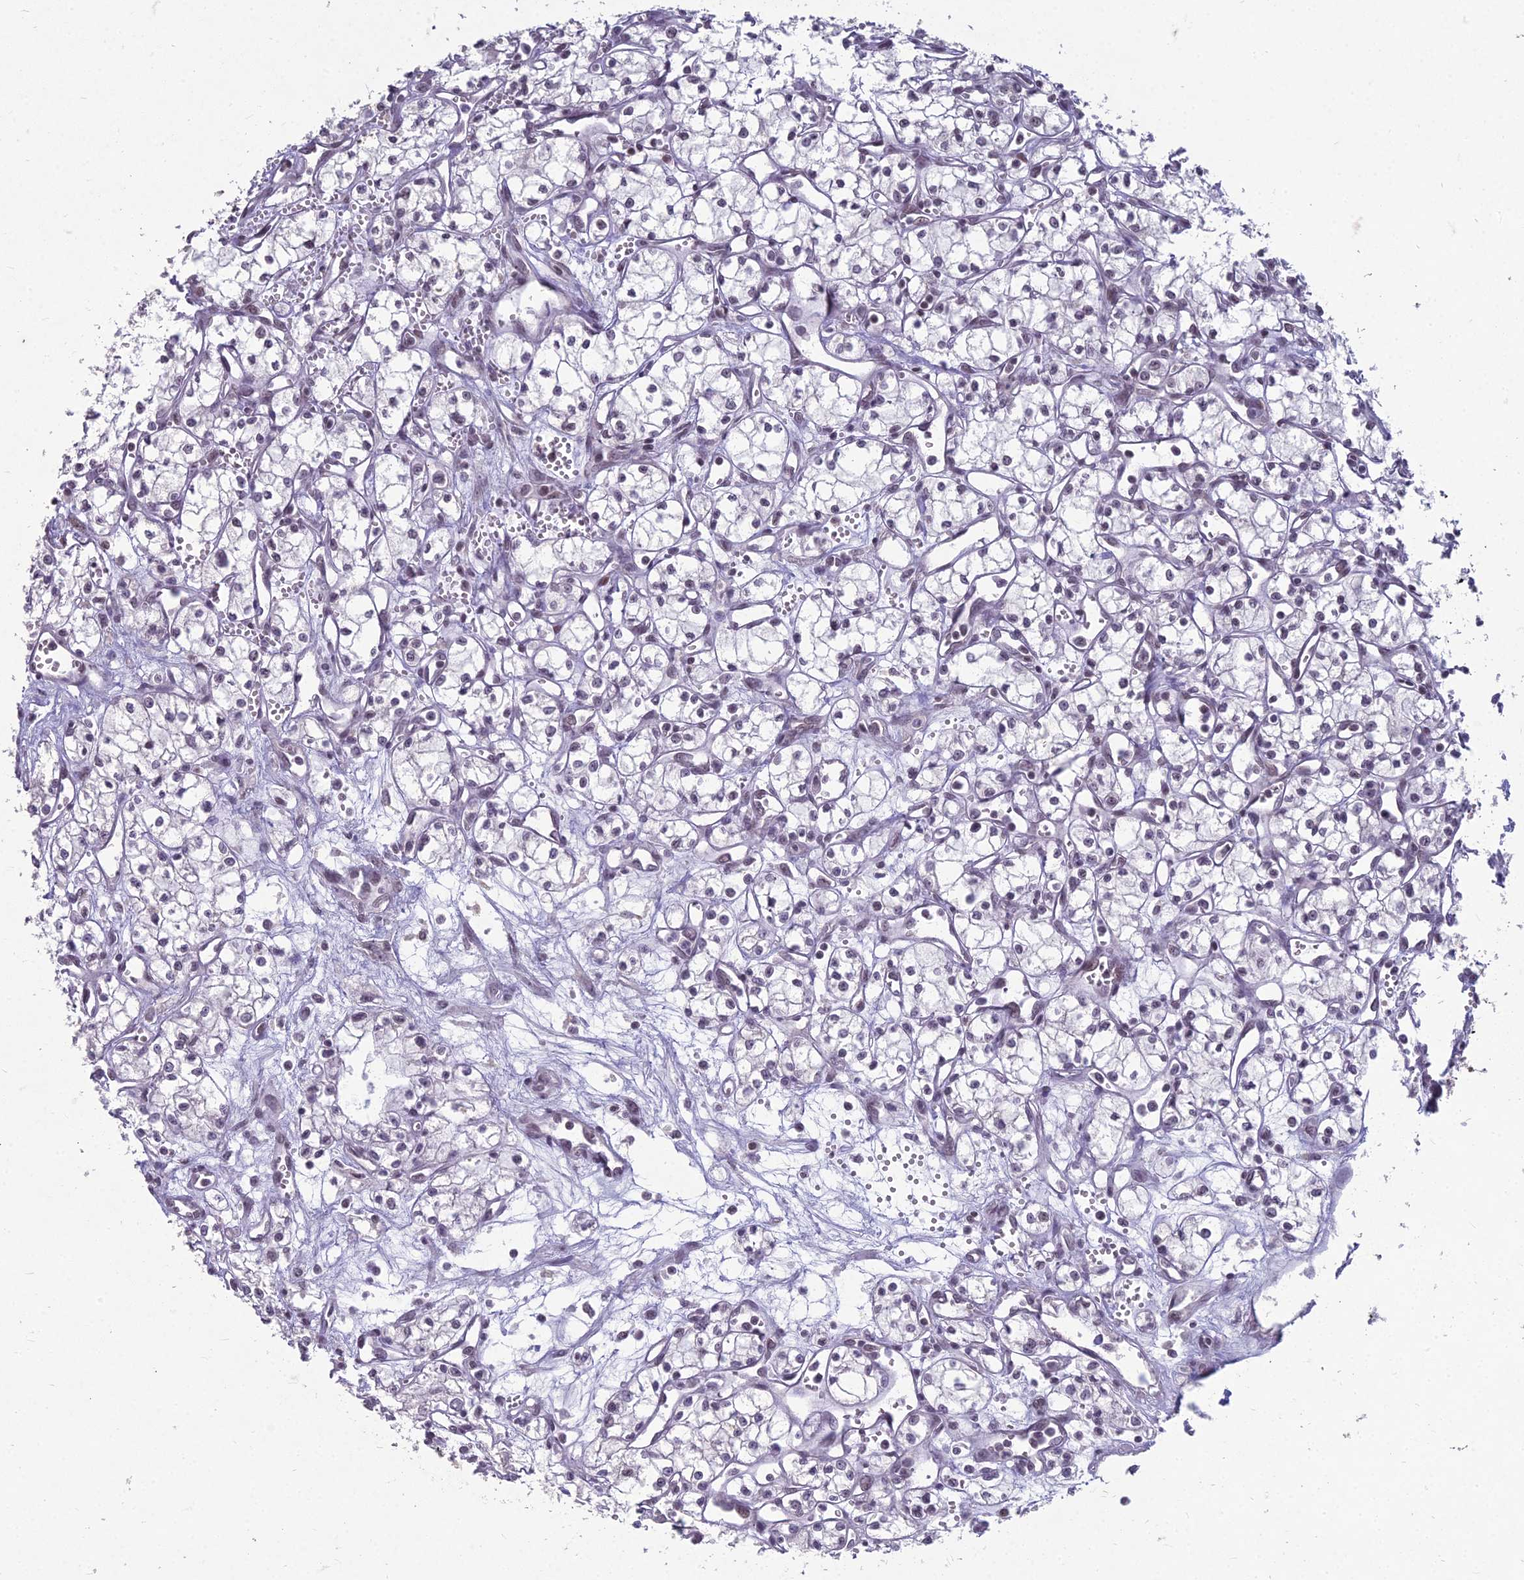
{"staining": {"intensity": "weak", "quantity": "<25%", "location": "nuclear"}, "tissue": "renal cancer", "cell_type": "Tumor cells", "image_type": "cancer", "snomed": [{"axis": "morphology", "description": "Adenocarcinoma, NOS"}, {"axis": "topography", "description": "Kidney"}], "caption": "Immunohistochemistry (IHC) histopathology image of human renal adenocarcinoma stained for a protein (brown), which displays no staining in tumor cells.", "gene": "KAT7", "patient": {"sex": "male", "age": 59}}